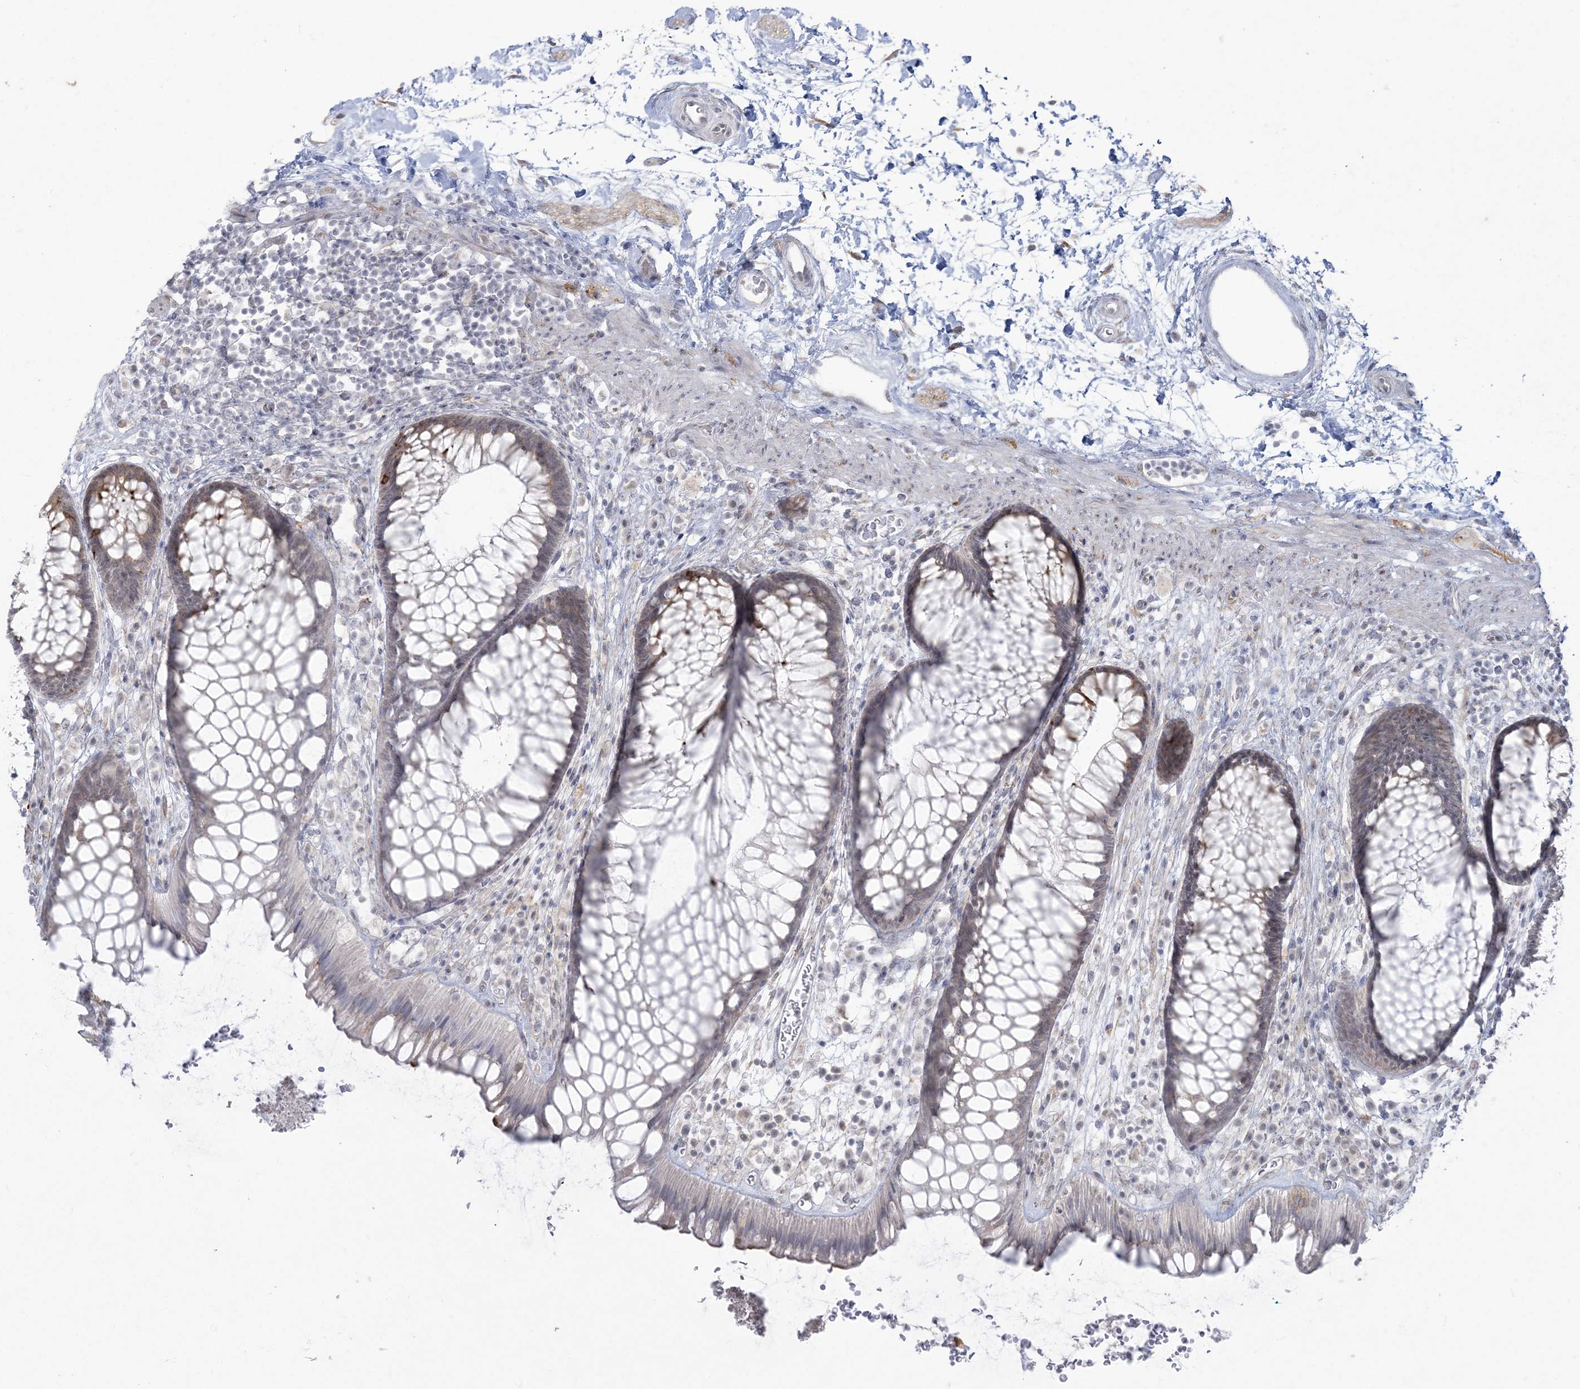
{"staining": {"intensity": "moderate", "quantity": "<25%", "location": "cytoplasmic/membranous"}, "tissue": "rectum", "cell_type": "Glandular cells", "image_type": "normal", "snomed": [{"axis": "morphology", "description": "Normal tissue, NOS"}, {"axis": "topography", "description": "Rectum"}], "caption": "A low amount of moderate cytoplasmic/membranous positivity is seen in approximately <25% of glandular cells in unremarkable rectum. (DAB (3,3'-diaminobenzidine) IHC, brown staining for protein, blue staining for nuclei).", "gene": "ZC3H6", "patient": {"sex": "male", "age": 51}}